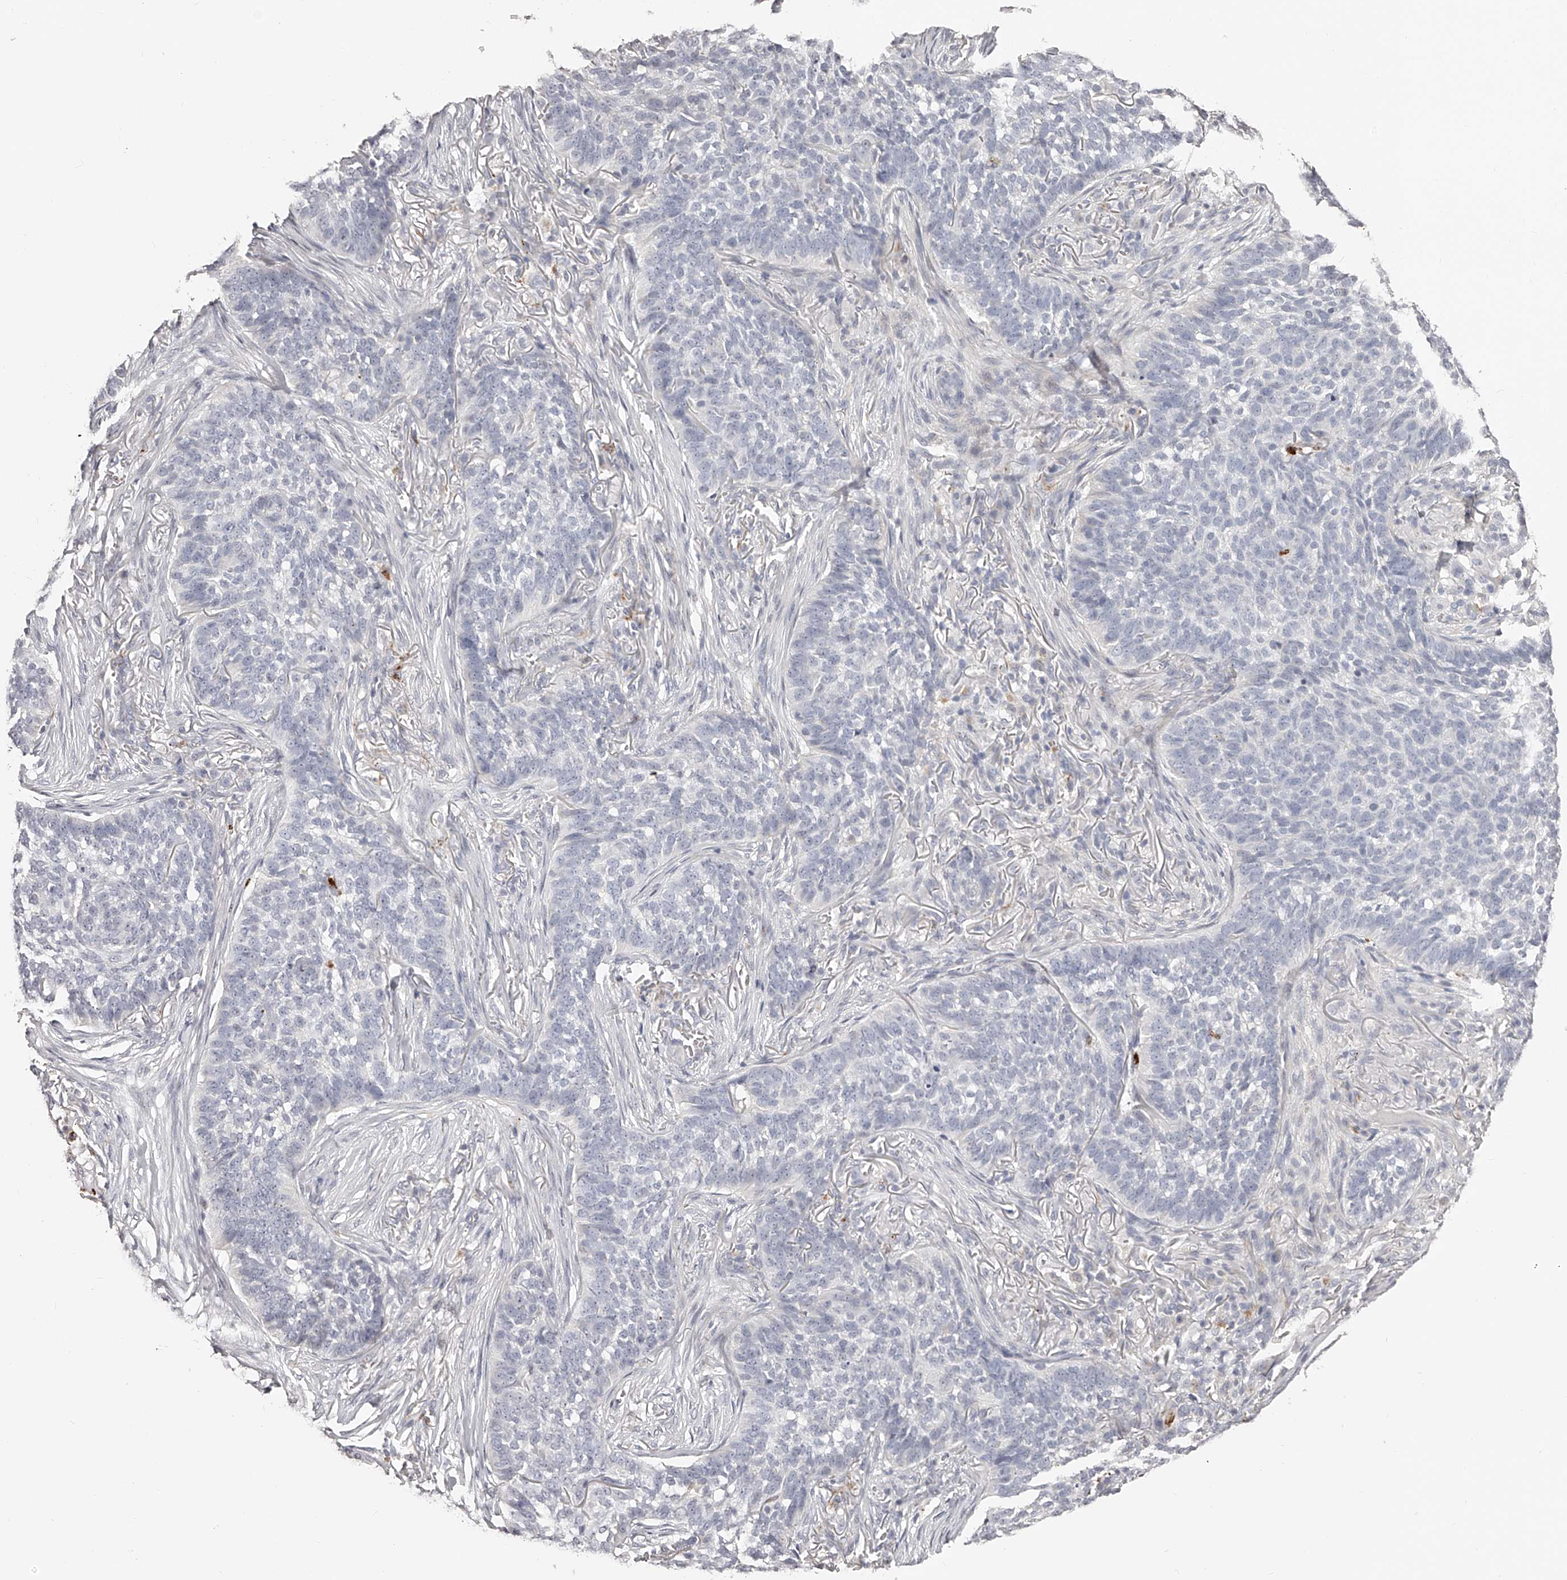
{"staining": {"intensity": "negative", "quantity": "none", "location": "none"}, "tissue": "skin cancer", "cell_type": "Tumor cells", "image_type": "cancer", "snomed": [{"axis": "morphology", "description": "Basal cell carcinoma"}, {"axis": "topography", "description": "Skin"}], "caption": "The immunohistochemistry (IHC) micrograph has no significant expression in tumor cells of skin cancer tissue.", "gene": "SLC35D3", "patient": {"sex": "male", "age": 85}}